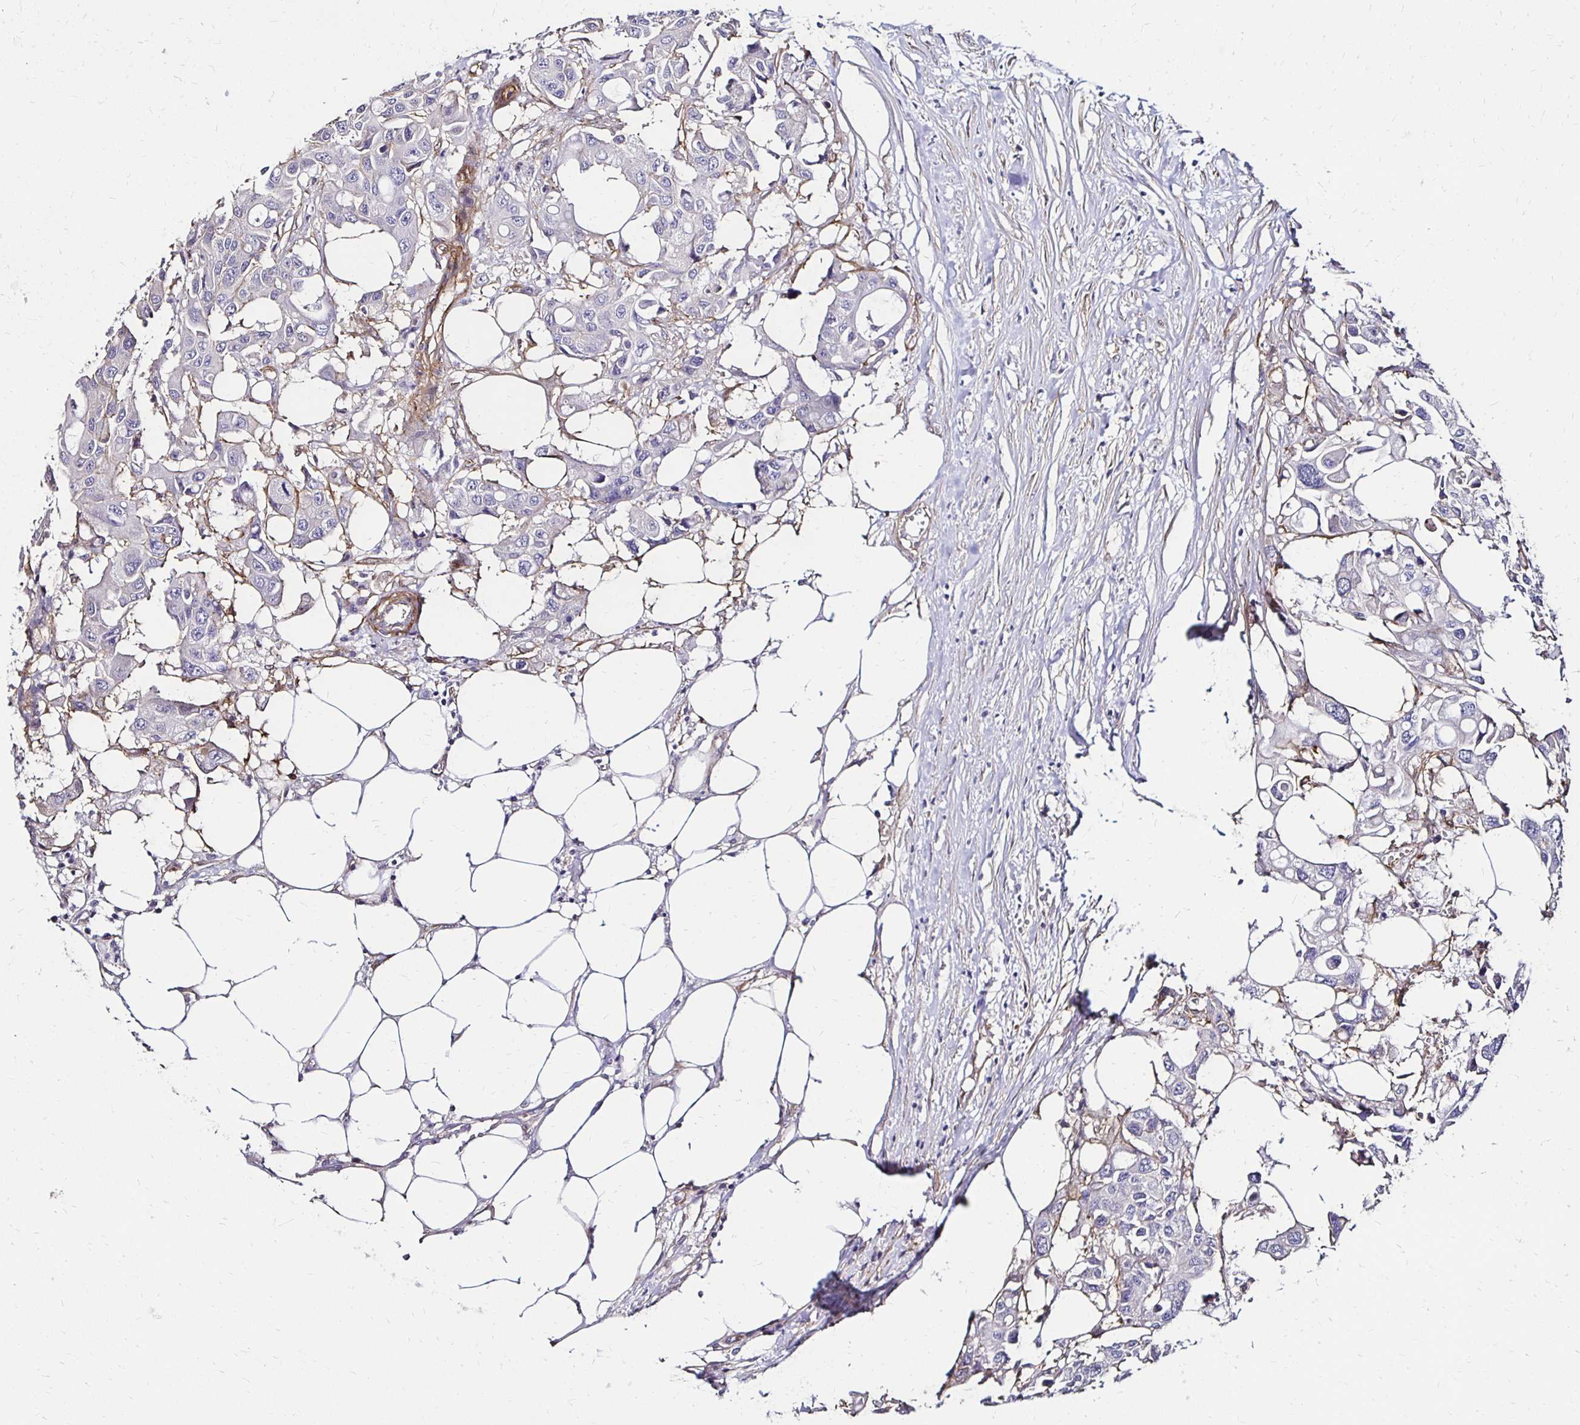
{"staining": {"intensity": "negative", "quantity": "none", "location": "none"}, "tissue": "colorectal cancer", "cell_type": "Tumor cells", "image_type": "cancer", "snomed": [{"axis": "morphology", "description": "Adenocarcinoma, NOS"}, {"axis": "topography", "description": "Colon"}], "caption": "Immunohistochemistry of adenocarcinoma (colorectal) reveals no expression in tumor cells. The staining was performed using DAB to visualize the protein expression in brown, while the nuclei were stained in blue with hematoxylin (Magnification: 20x).", "gene": "ITGB1", "patient": {"sex": "male", "age": 77}}